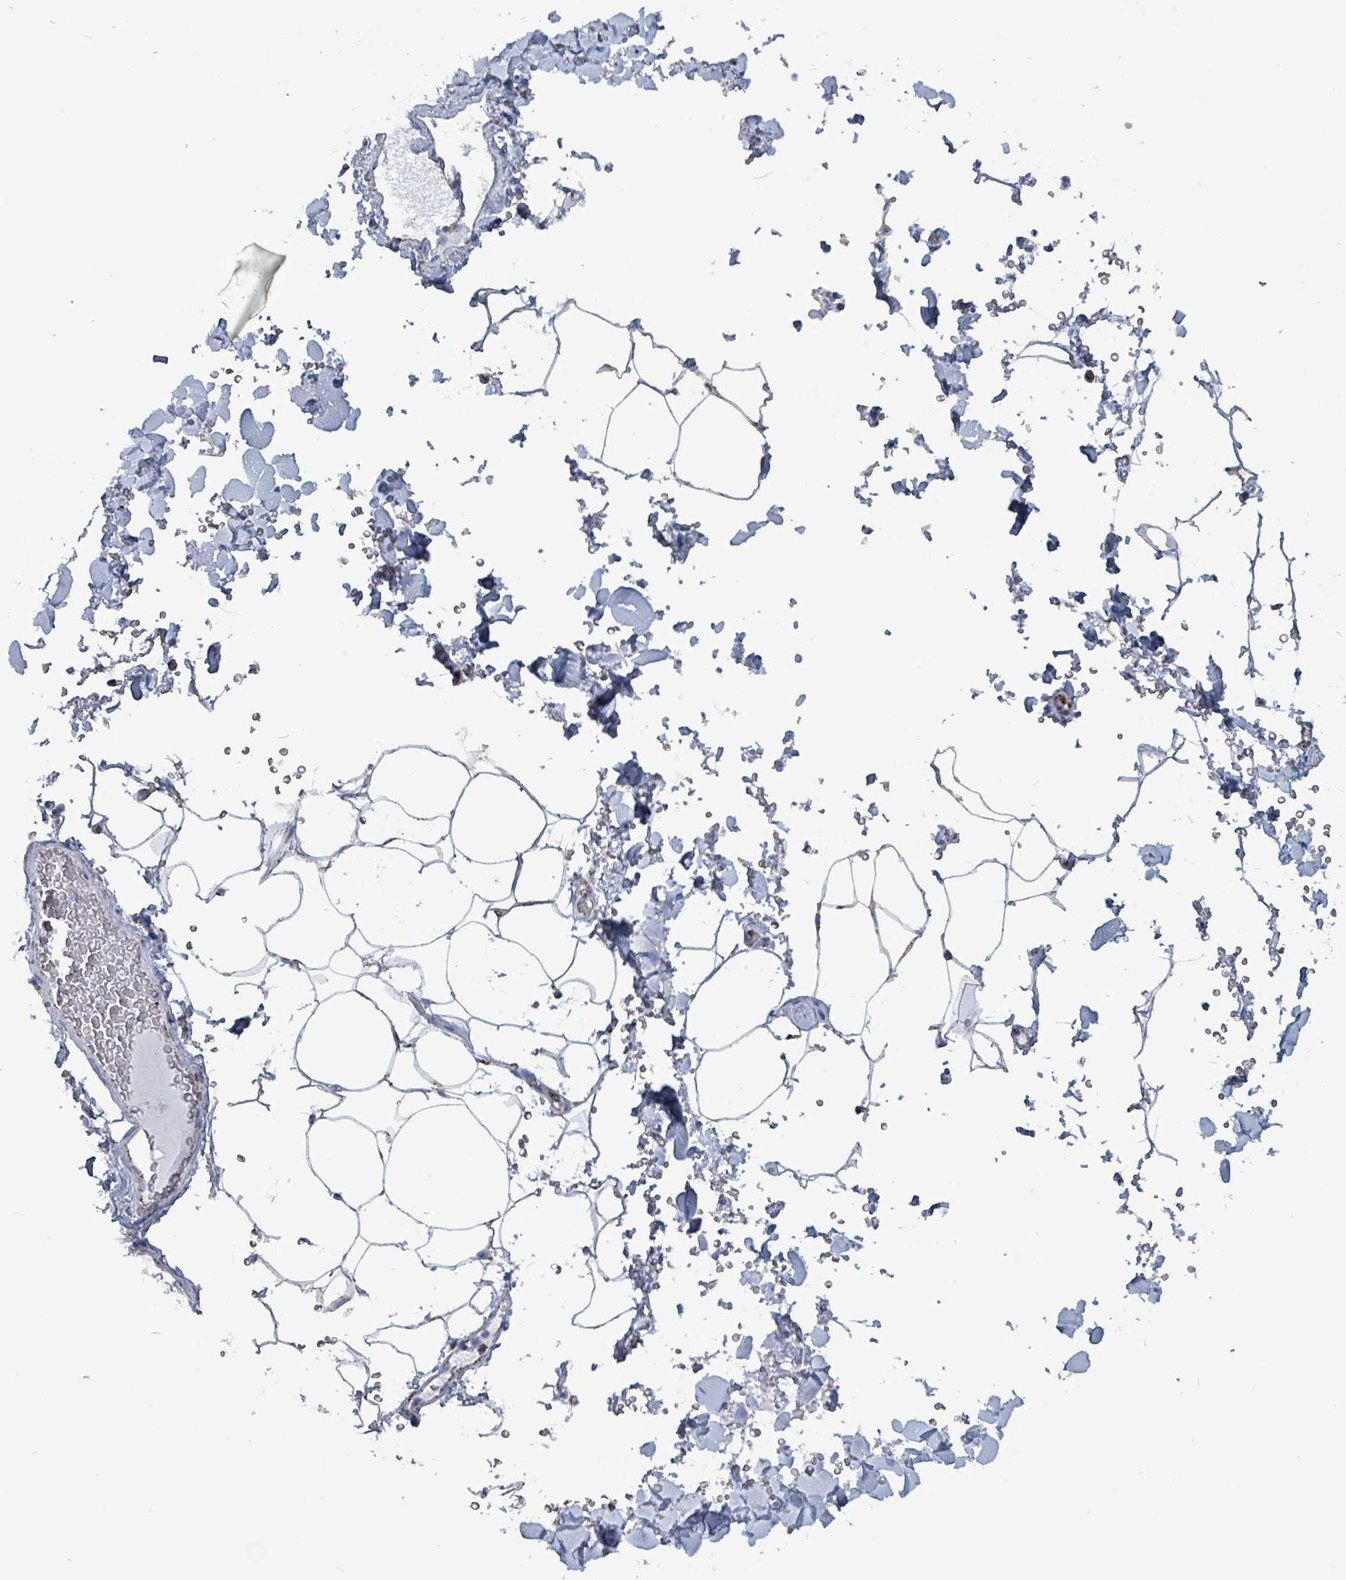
{"staining": {"intensity": "moderate", "quantity": ">75%", "location": "cytoplasmic/membranous"}, "tissue": "adipose tissue", "cell_type": "Adipocytes", "image_type": "normal", "snomed": [{"axis": "morphology", "description": "Normal tissue, NOS"}, {"axis": "topography", "description": "Rectum"}, {"axis": "topography", "description": "Peripheral nerve tissue"}], "caption": "Immunohistochemical staining of unremarkable human adipose tissue displays medium levels of moderate cytoplasmic/membranous expression in about >75% of adipocytes. Nuclei are stained in blue.", "gene": "IDH3B", "patient": {"sex": "female", "age": 69}}